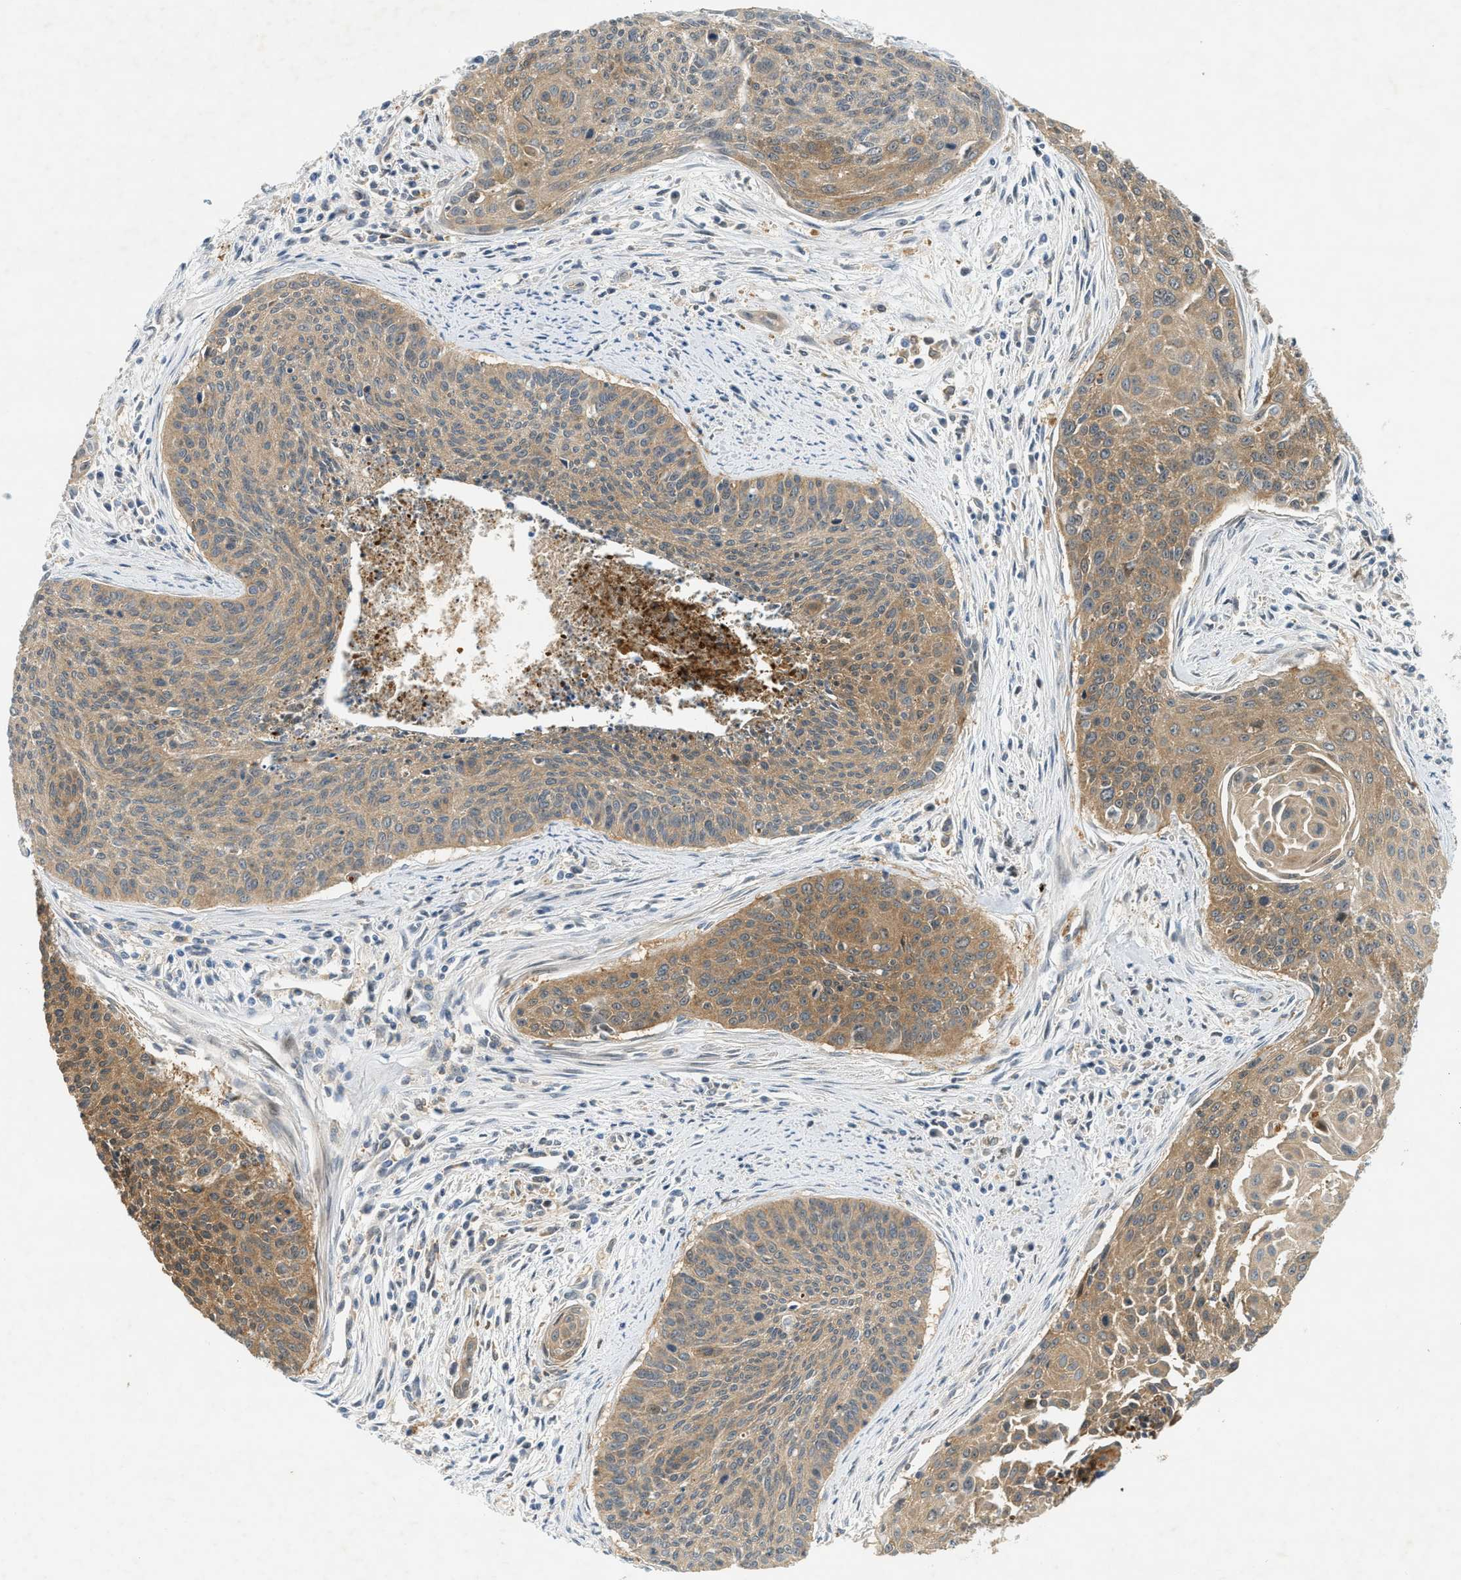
{"staining": {"intensity": "moderate", "quantity": ">75%", "location": "cytoplasmic/membranous"}, "tissue": "cervical cancer", "cell_type": "Tumor cells", "image_type": "cancer", "snomed": [{"axis": "morphology", "description": "Squamous cell carcinoma, NOS"}, {"axis": "topography", "description": "Cervix"}], "caption": "The photomicrograph displays a brown stain indicating the presence of a protein in the cytoplasmic/membranous of tumor cells in cervical cancer. The staining is performed using DAB brown chromogen to label protein expression. The nuclei are counter-stained blue using hematoxylin.", "gene": "PDCL3", "patient": {"sex": "female", "age": 55}}